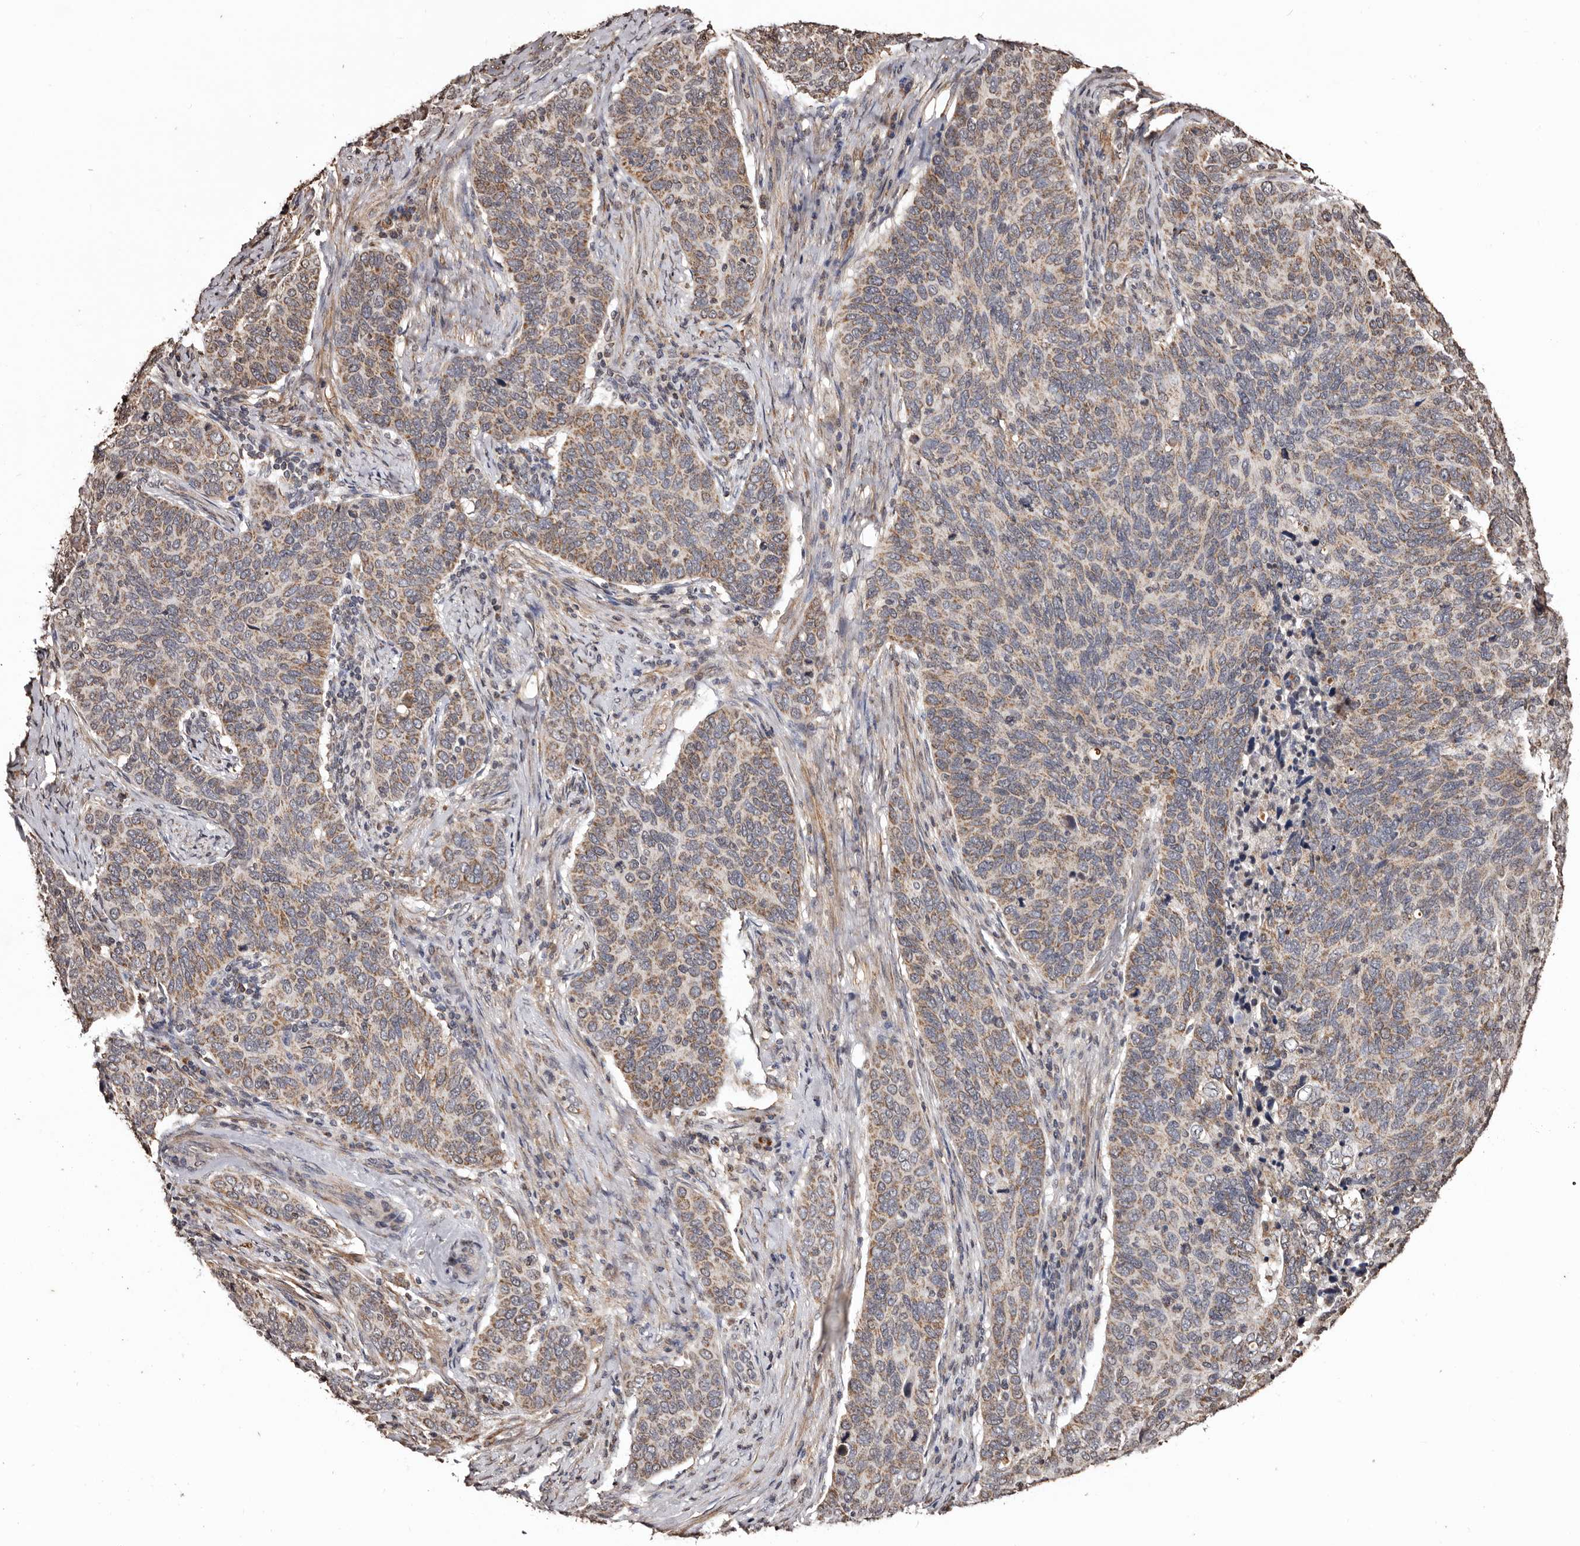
{"staining": {"intensity": "moderate", "quantity": ">75%", "location": "cytoplasmic/membranous"}, "tissue": "cervical cancer", "cell_type": "Tumor cells", "image_type": "cancer", "snomed": [{"axis": "morphology", "description": "Squamous cell carcinoma, NOS"}, {"axis": "topography", "description": "Cervix"}], "caption": "Immunohistochemistry (IHC) image of neoplastic tissue: human cervical cancer (squamous cell carcinoma) stained using immunohistochemistry reveals medium levels of moderate protein expression localized specifically in the cytoplasmic/membranous of tumor cells, appearing as a cytoplasmic/membranous brown color.", "gene": "CCDC190", "patient": {"sex": "female", "age": 60}}